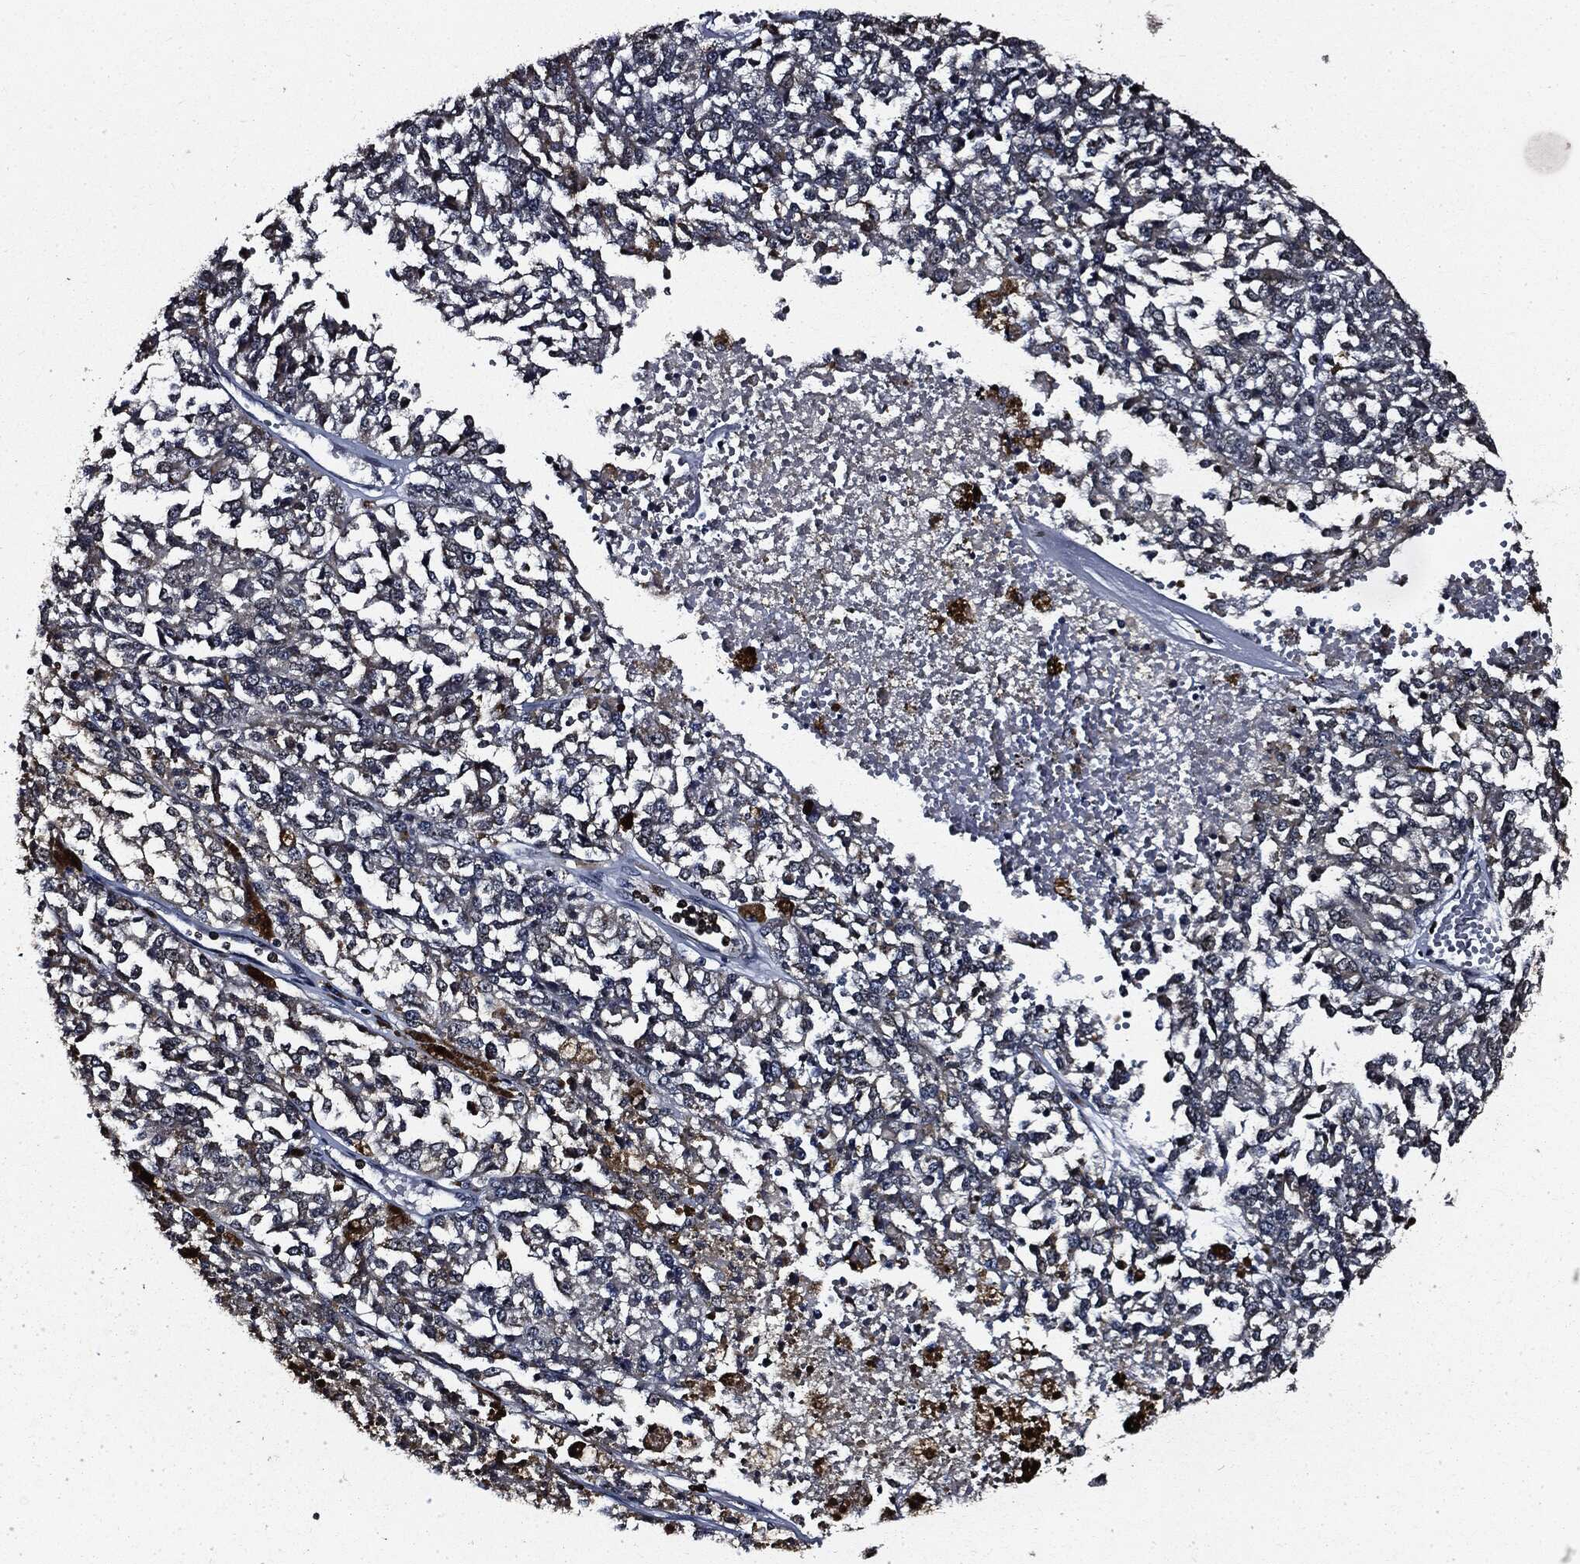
{"staining": {"intensity": "negative", "quantity": "none", "location": "none"}, "tissue": "melanoma", "cell_type": "Tumor cells", "image_type": "cancer", "snomed": [{"axis": "morphology", "description": "Malignant melanoma, Metastatic site"}, {"axis": "topography", "description": "Lymph node"}], "caption": "The histopathology image demonstrates no staining of tumor cells in melanoma.", "gene": "SUGT1", "patient": {"sex": "female", "age": 64}}